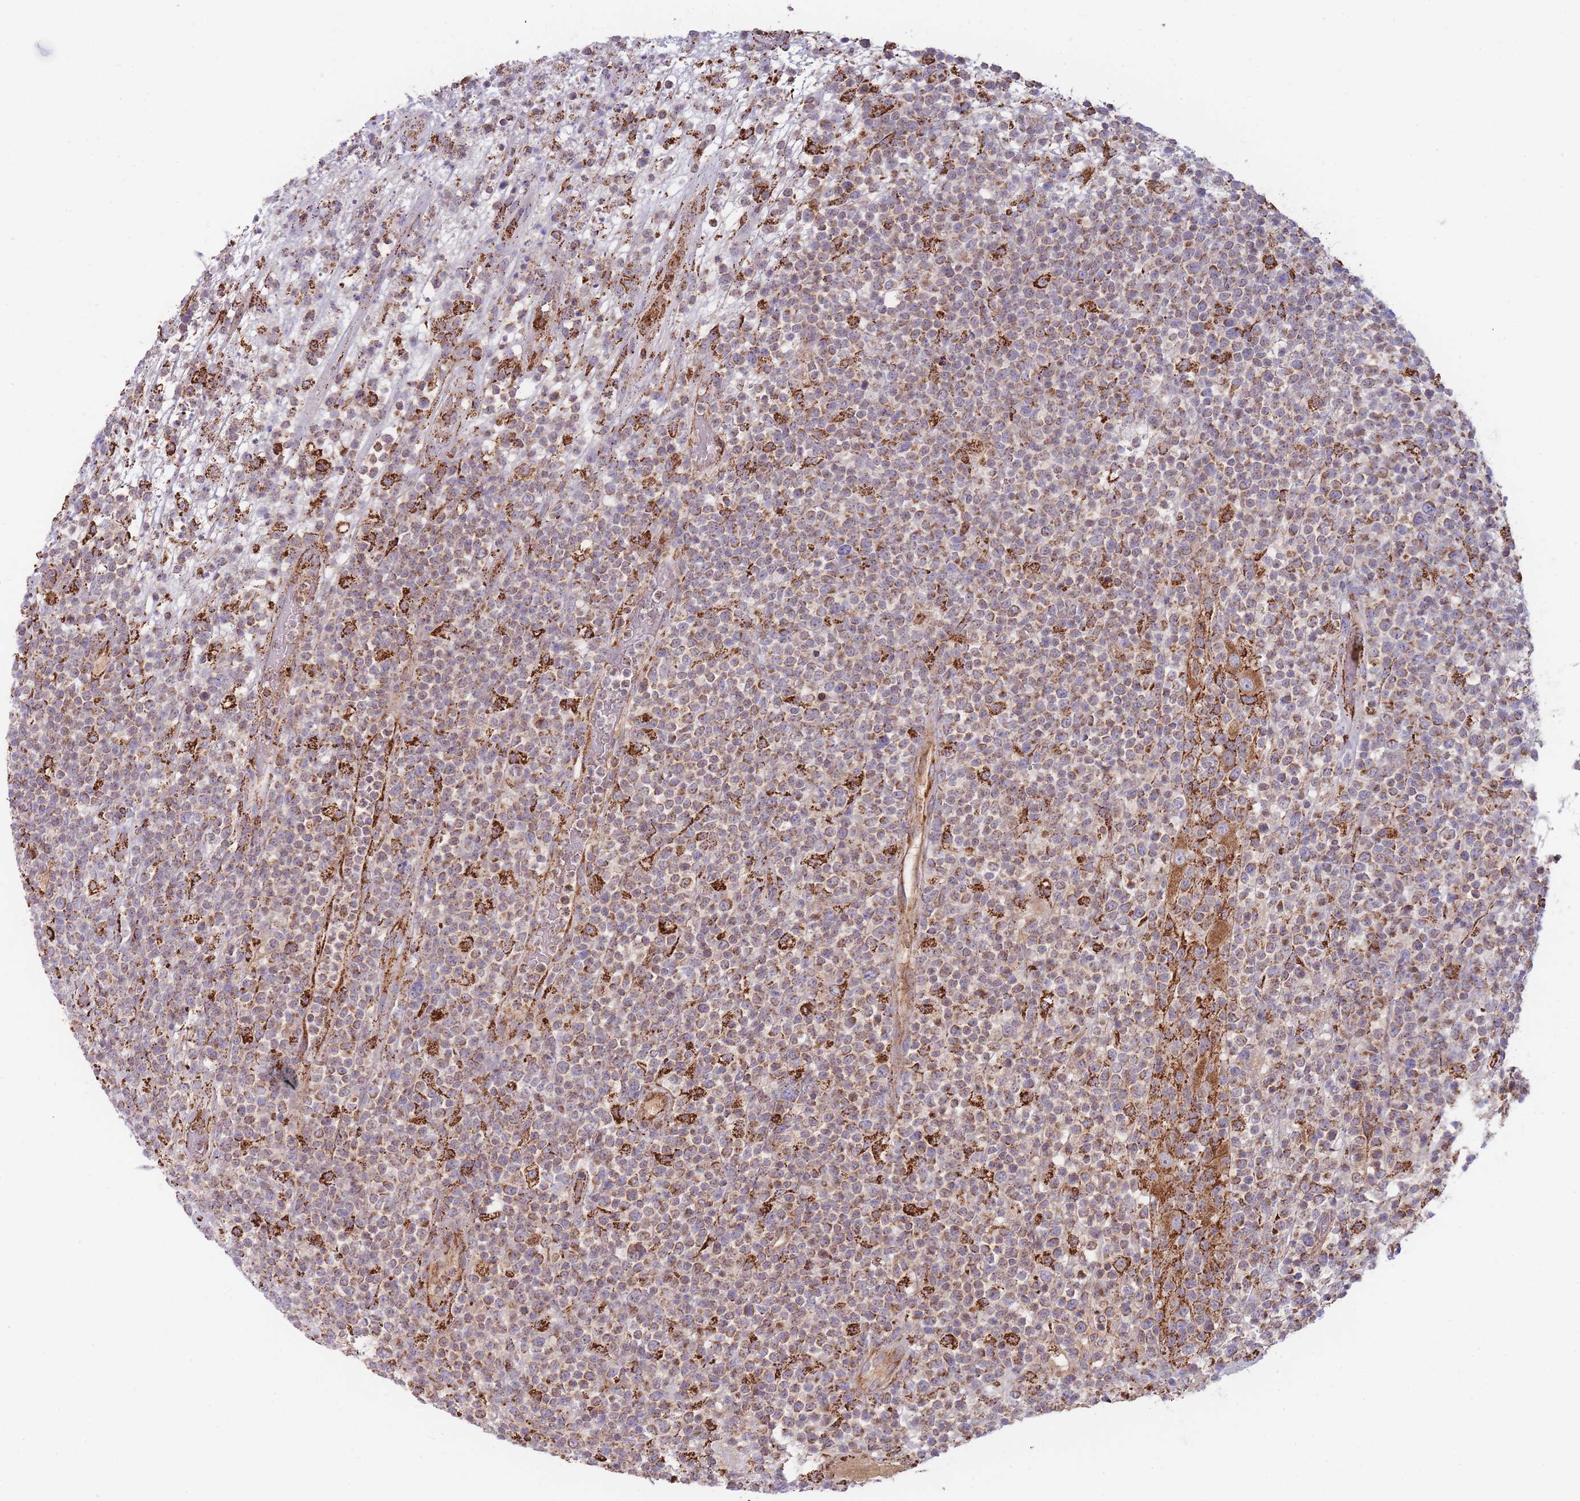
{"staining": {"intensity": "negative", "quantity": "none", "location": "none"}, "tissue": "lymphoma", "cell_type": "Tumor cells", "image_type": "cancer", "snomed": [{"axis": "morphology", "description": "Malignant lymphoma, non-Hodgkin's type, High grade"}, {"axis": "topography", "description": "Colon"}], "caption": "This photomicrograph is of lymphoma stained with immunohistochemistry (IHC) to label a protein in brown with the nuclei are counter-stained blue. There is no staining in tumor cells.", "gene": "MRPL17", "patient": {"sex": "female", "age": 53}}